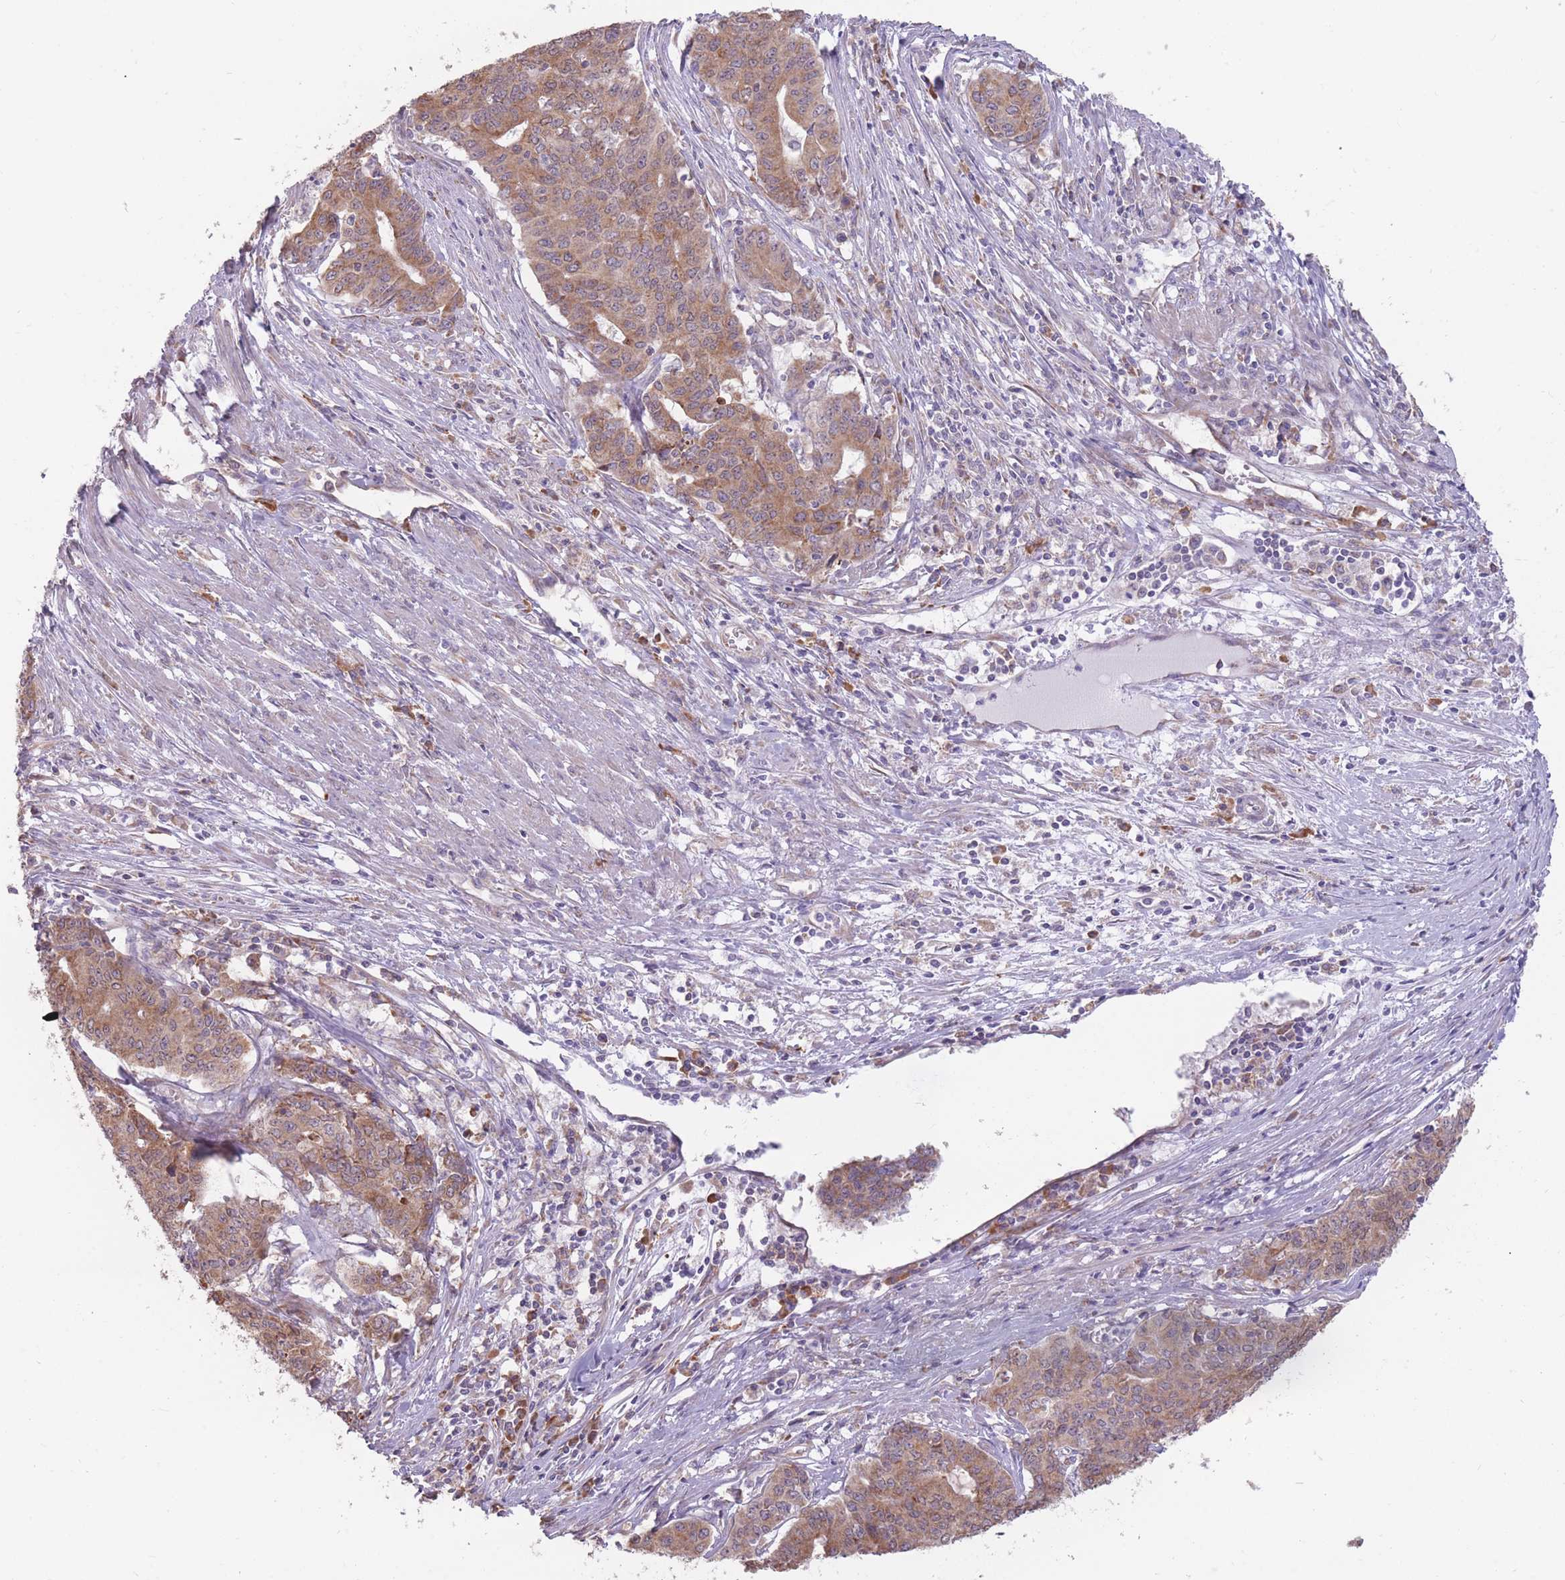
{"staining": {"intensity": "moderate", "quantity": ">75%", "location": "cytoplasmic/membranous"}, "tissue": "endometrial cancer", "cell_type": "Tumor cells", "image_type": "cancer", "snomed": [{"axis": "morphology", "description": "Adenocarcinoma, NOS"}, {"axis": "topography", "description": "Endometrium"}], "caption": "Moderate cytoplasmic/membranous positivity for a protein is appreciated in approximately >75% of tumor cells of endometrial adenocarcinoma using IHC.", "gene": "TRAPPC5", "patient": {"sex": "female", "age": 59}}